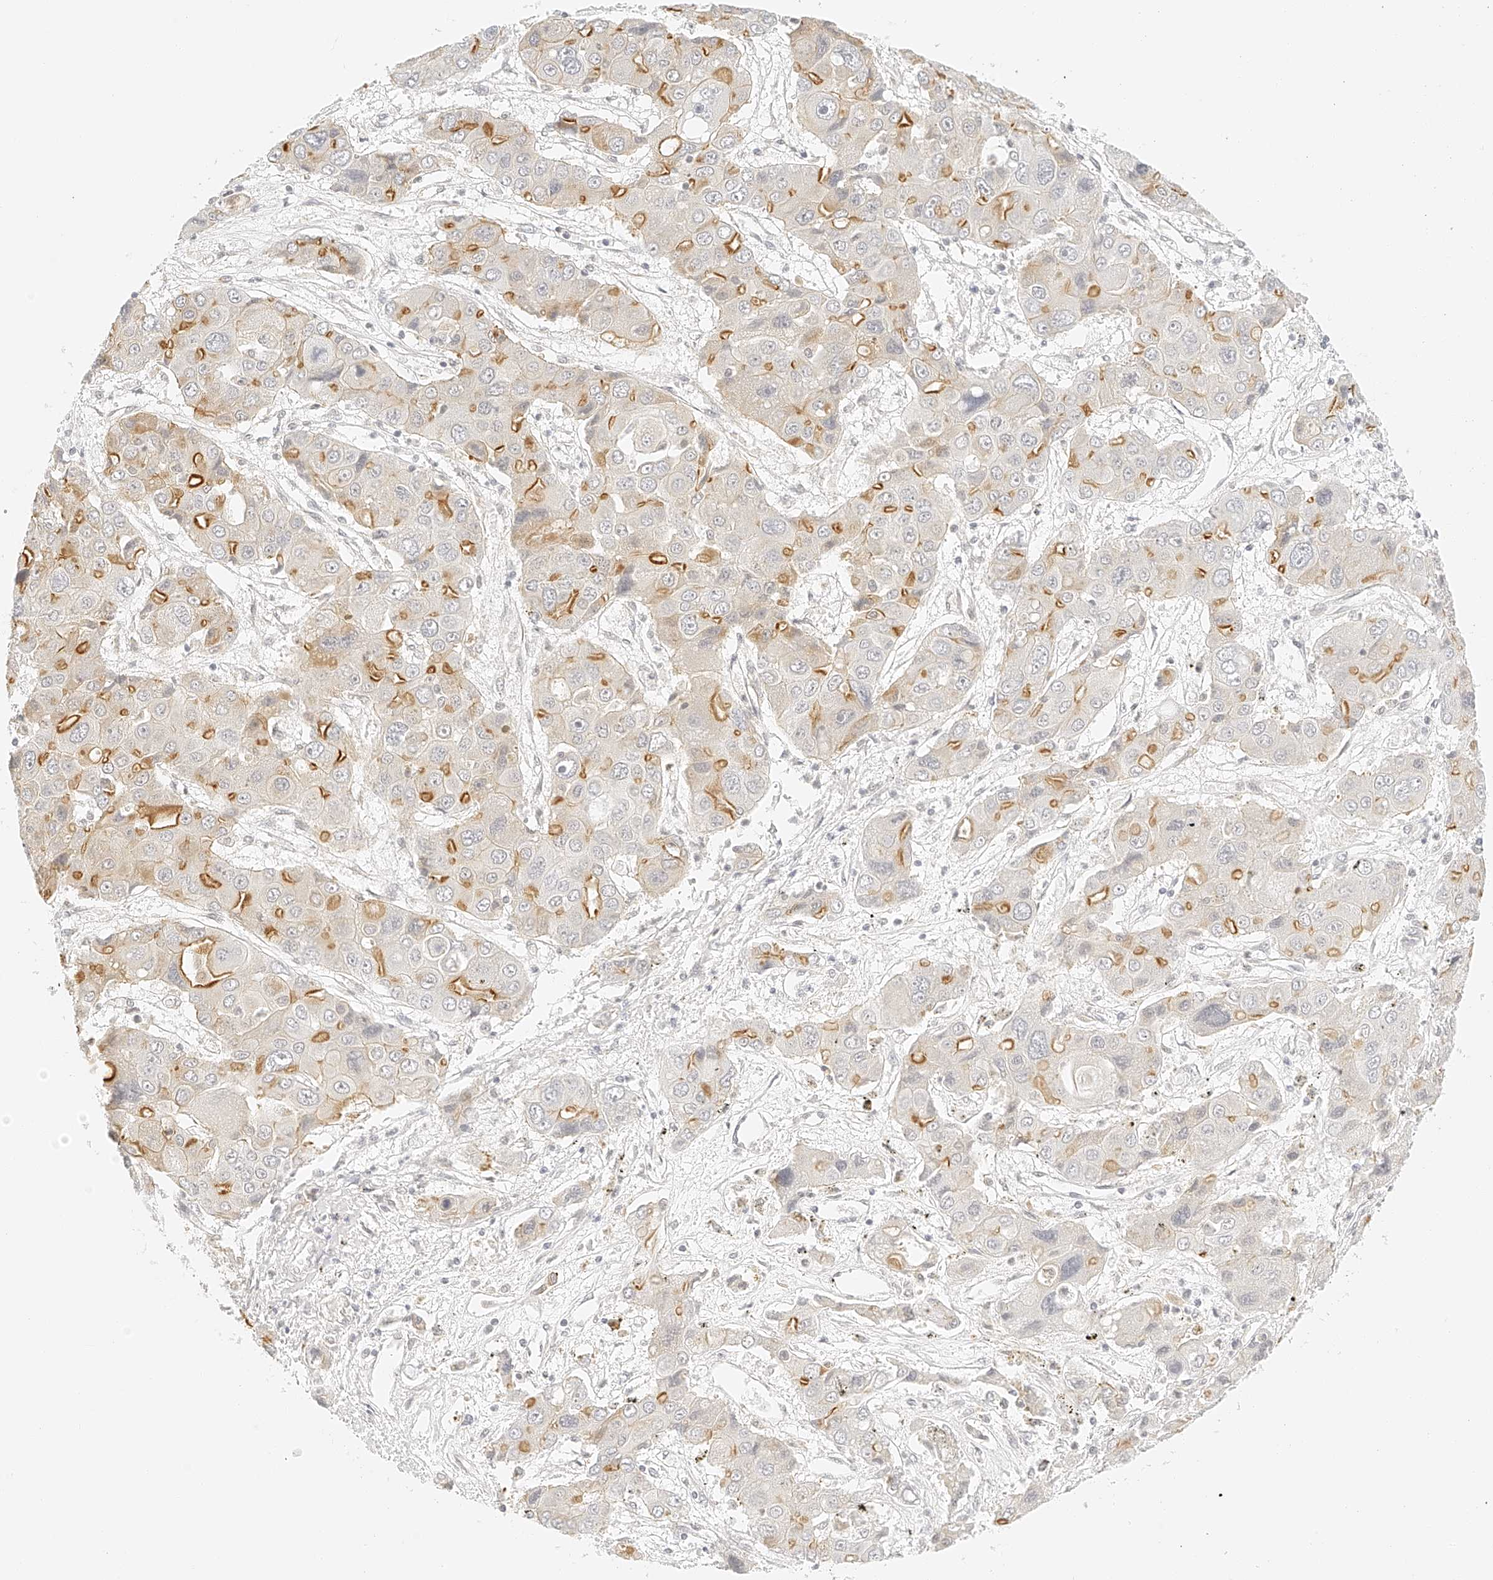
{"staining": {"intensity": "moderate", "quantity": "25%-75%", "location": "cytoplasmic/membranous"}, "tissue": "liver cancer", "cell_type": "Tumor cells", "image_type": "cancer", "snomed": [{"axis": "morphology", "description": "Cholangiocarcinoma"}, {"axis": "topography", "description": "Liver"}], "caption": "About 25%-75% of tumor cells in human liver cancer exhibit moderate cytoplasmic/membranous protein expression as visualized by brown immunohistochemical staining.", "gene": "ZFP69", "patient": {"sex": "male", "age": 67}}